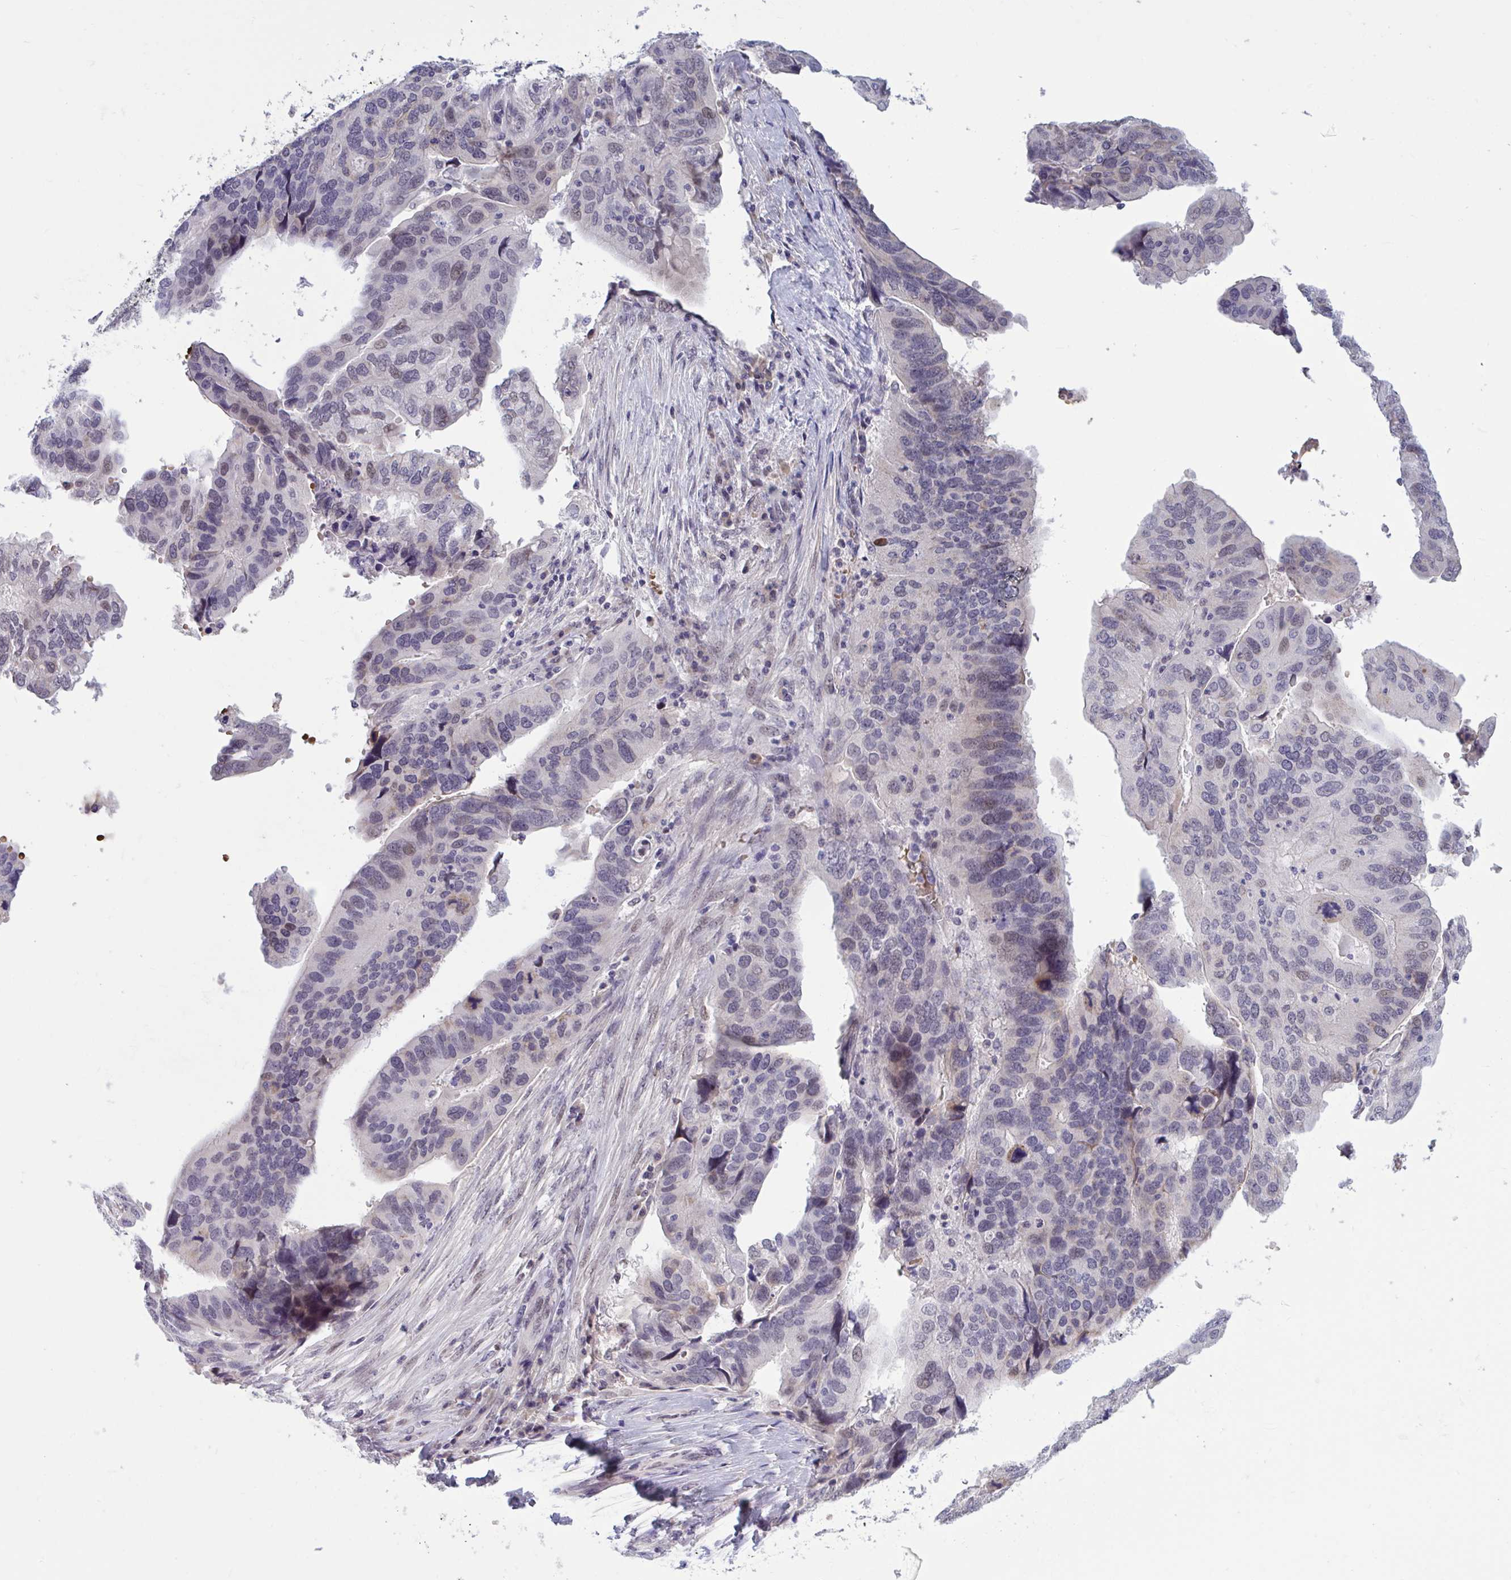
{"staining": {"intensity": "weak", "quantity": "<25%", "location": "nuclear"}, "tissue": "ovarian cancer", "cell_type": "Tumor cells", "image_type": "cancer", "snomed": [{"axis": "morphology", "description": "Cystadenocarcinoma, serous, NOS"}, {"axis": "topography", "description": "Ovary"}], "caption": "Tumor cells show no significant expression in ovarian serous cystadenocarcinoma. (DAB (3,3'-diaminobenzidine) IHC visualized using brightfield microscopy, high magnification).", "gene": "CNGB3", "patient": {"sex": "female", "age": 79}}